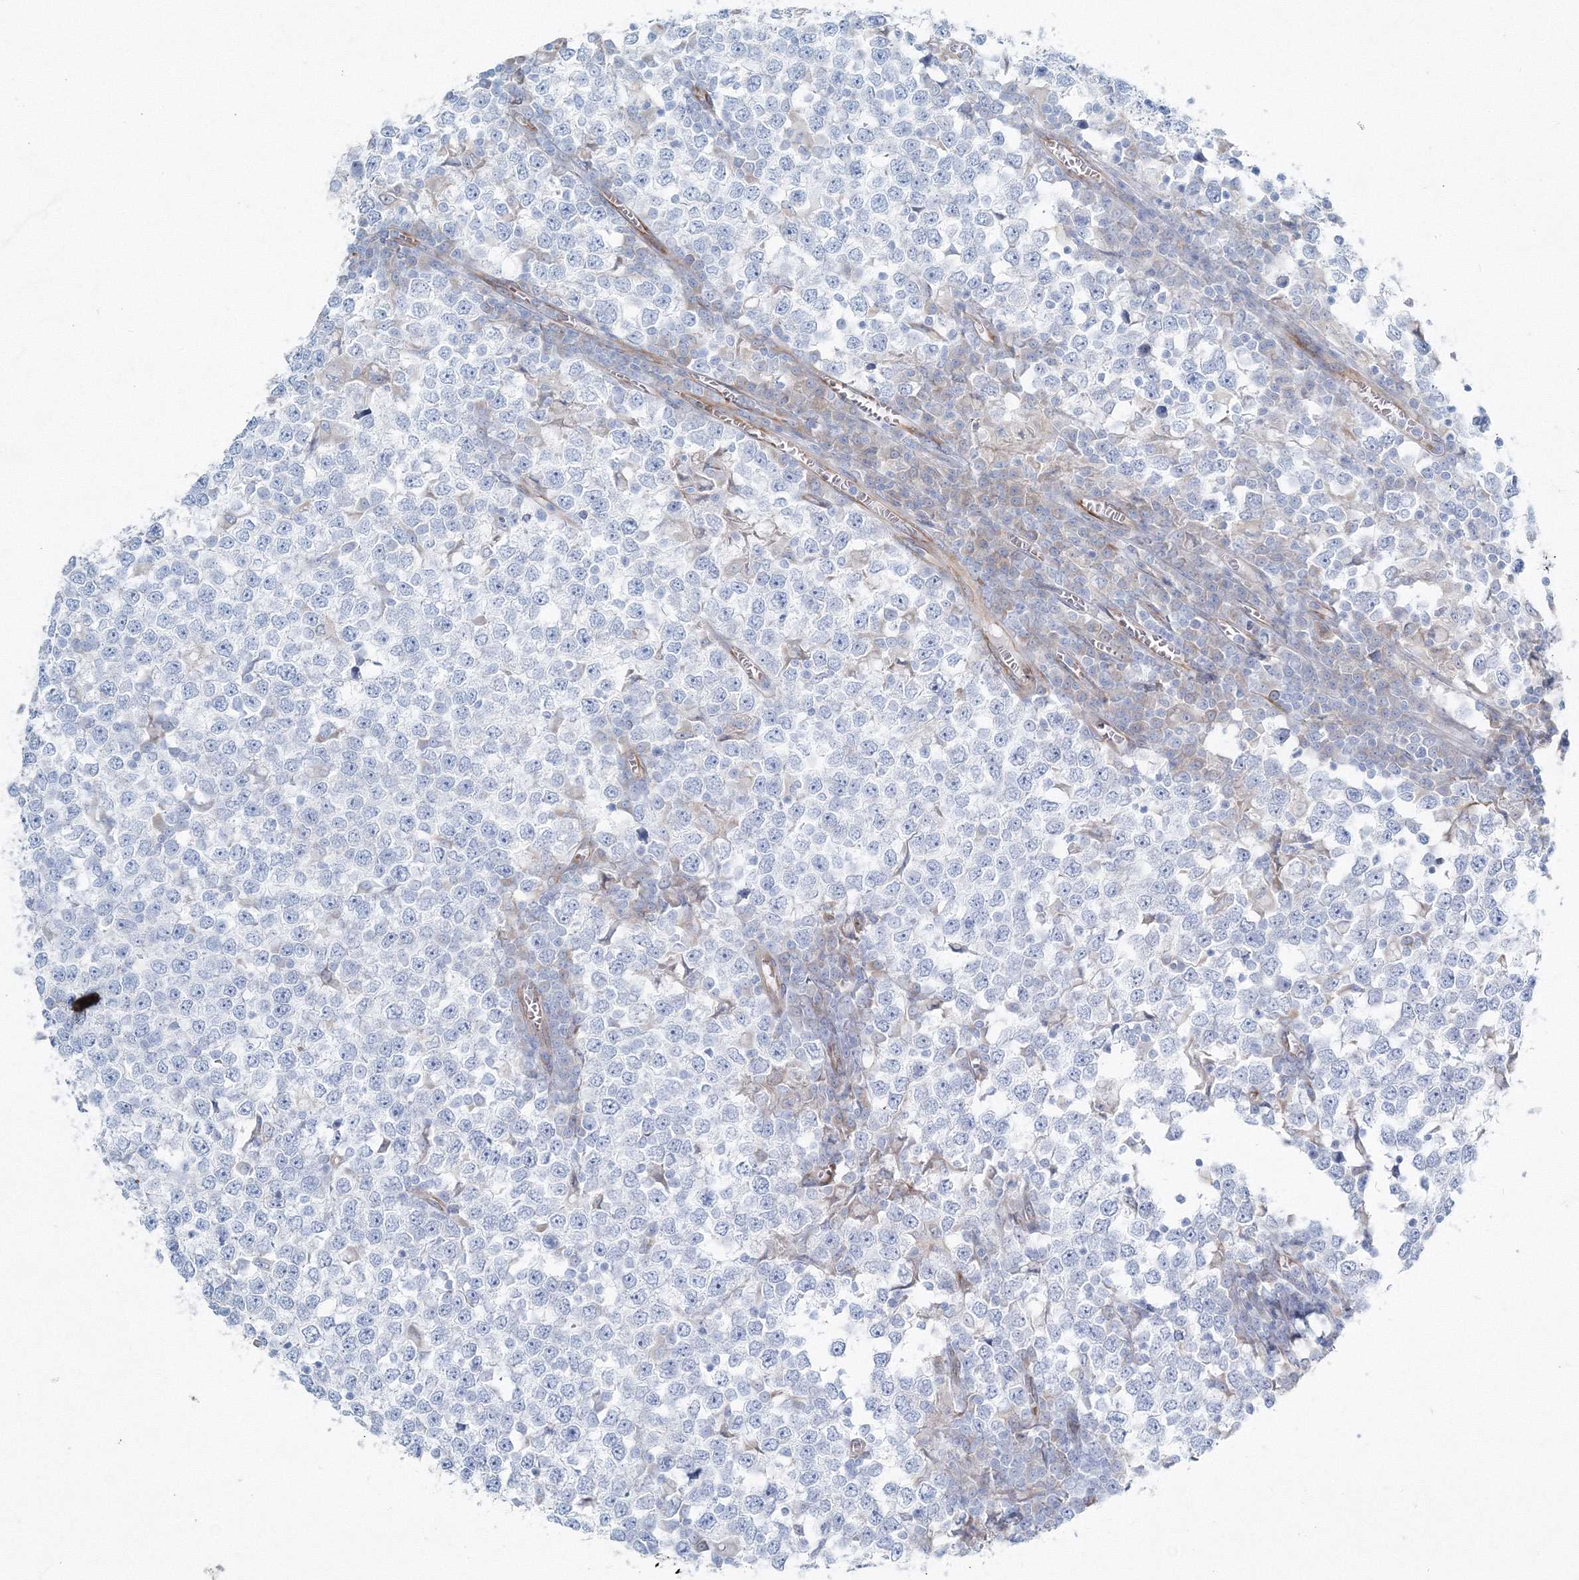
{"staining": {"intensity": "negative", "quantity": "none", "location": "none"}, "tissue": "testis cancer", "cell_type": "Tumor cells", "image_type": "cancer", "snomed": [{"axis": "morphology", "description": "Seminoma, NOS"}, {"axis": "topography", "description": "Testis"}], "caption": "Tumor cells are negative for protein expression in human testis cancer (seminoma).", "gene": "RCN1", "patient": {"sex": "male", "age": 65}}